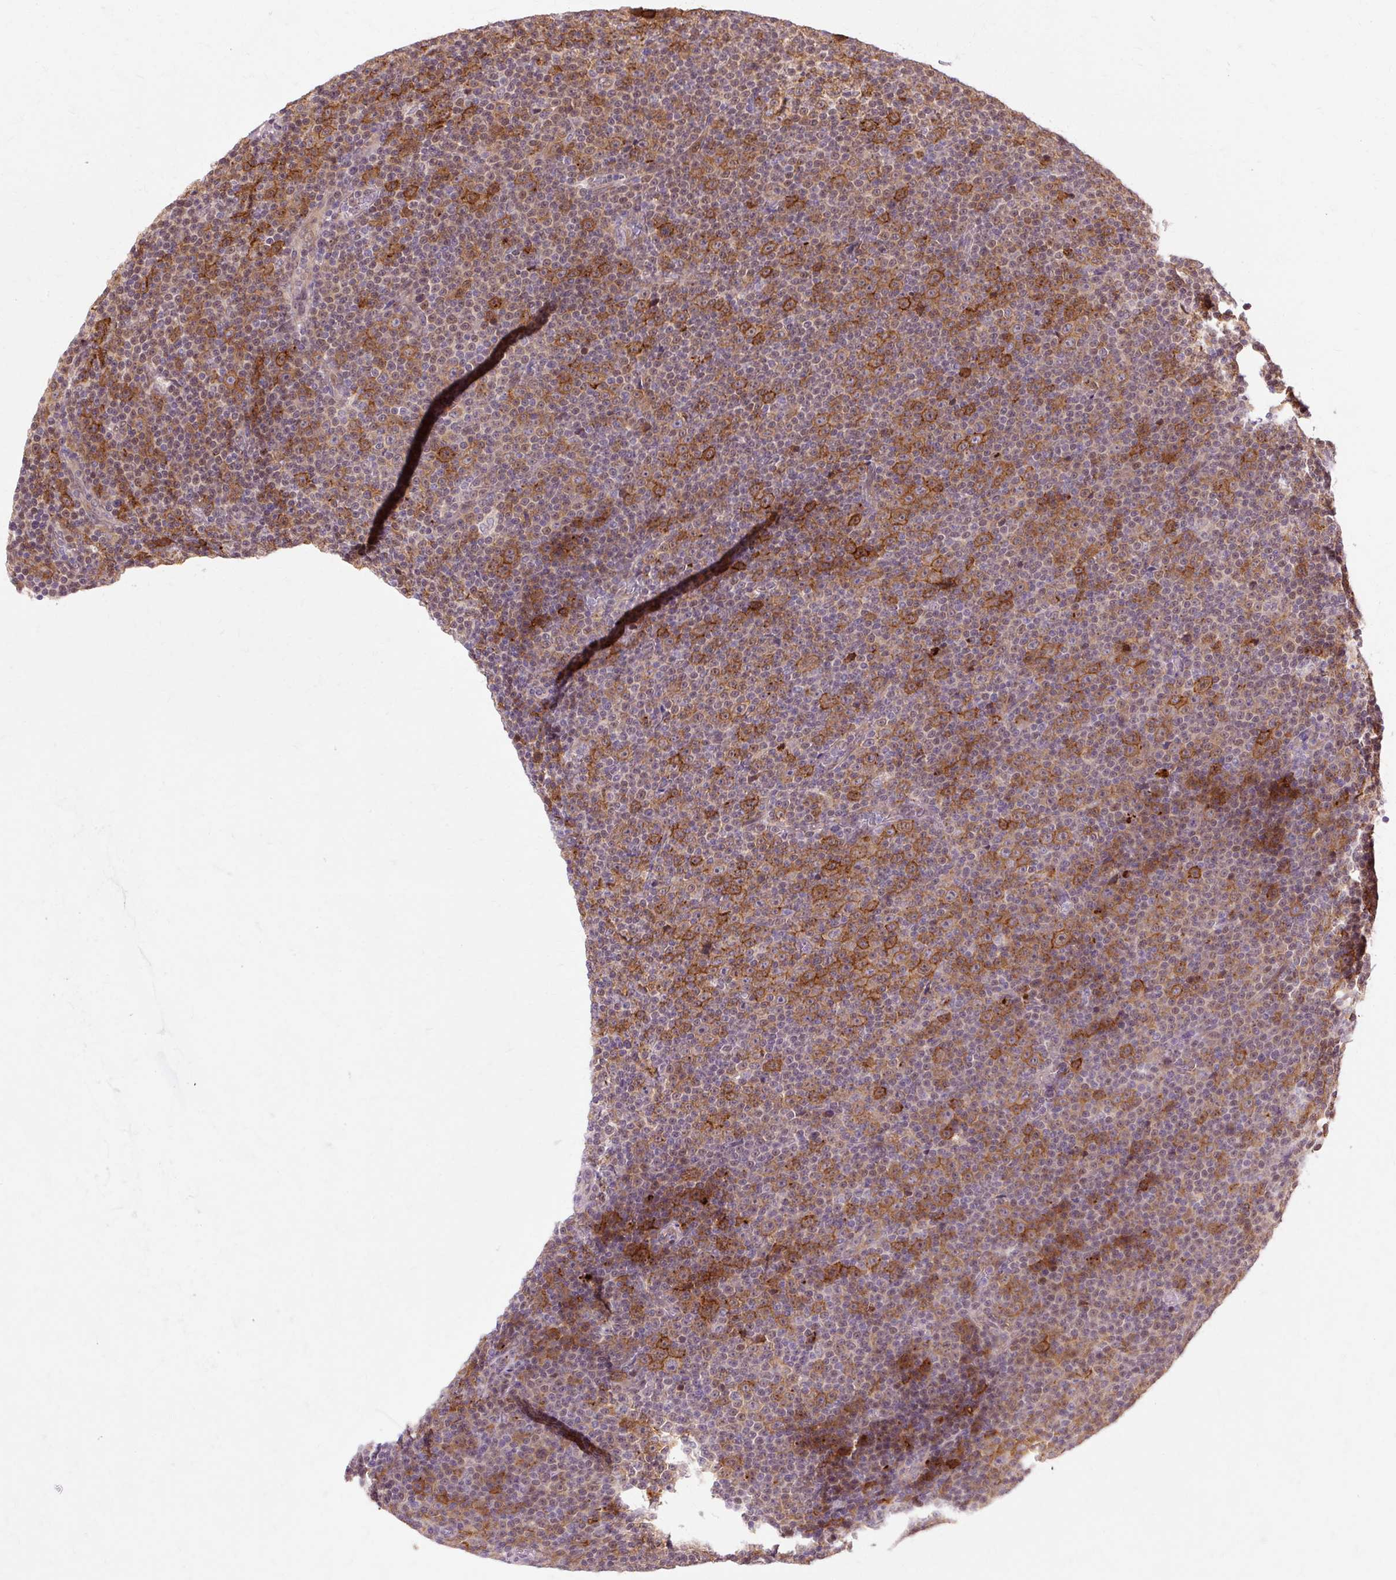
{"staining": {"intensity": "moderate", "quantity": "25%-75%", "location": "cytoplasmic/membranous"}, "tissue": "lymphoma", "cell_type": "Tumor cells", "image_type": "cancer", "snomed": [{"axis": "morphology", "description": "Malignant lymphoma, non-Hodgkin's type, Low grade"}, {"axis": "topography", "description": "Lymph node"}], "caption": "Protein staining of lymphoma tissue reveals moderate cytoplasmic/membranous staining in about 25%-75% of tumor cells.", "gene": "GEMIN2", "patient": {"sex": "female", "age": 67}}